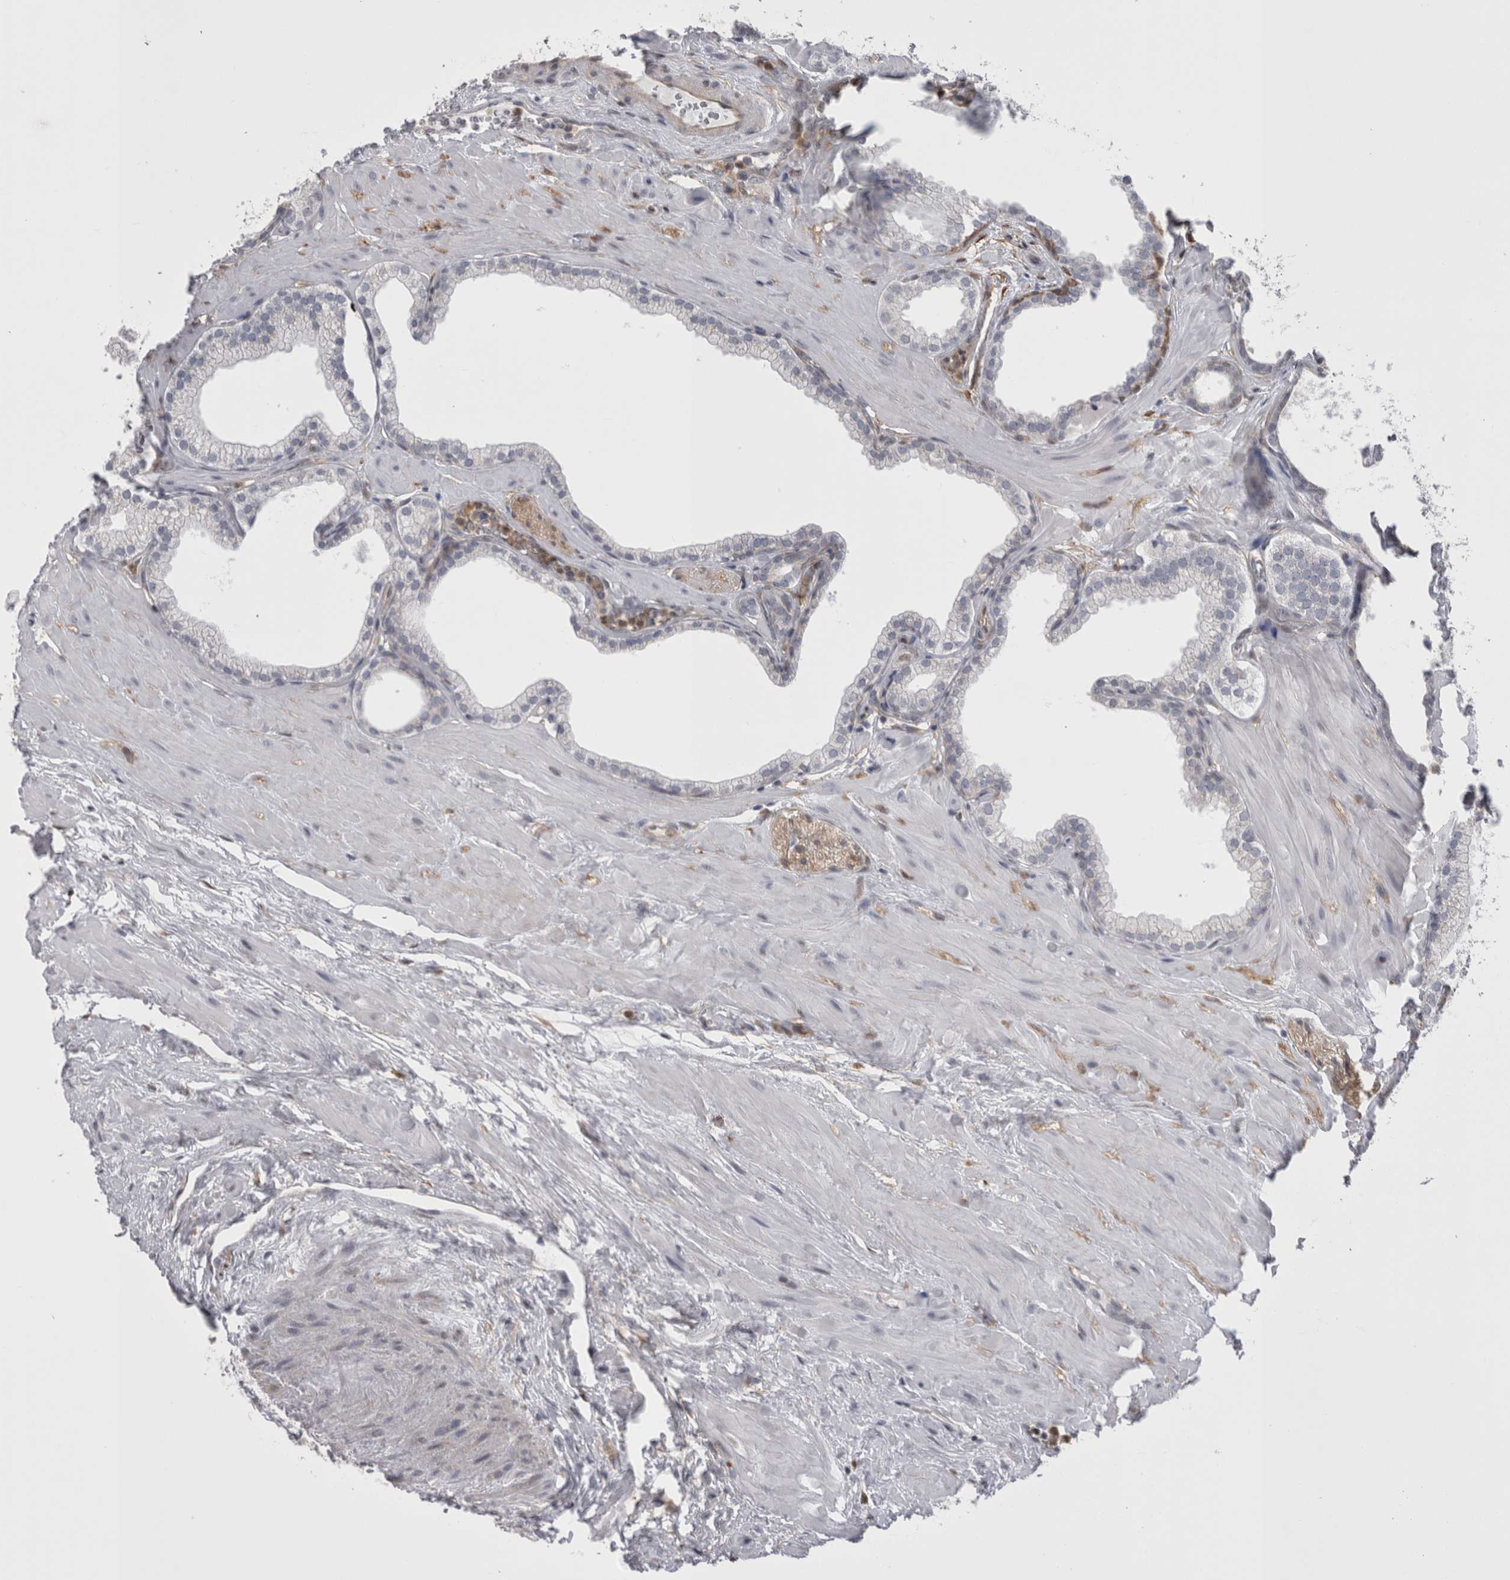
{"staining": {"intensity": "moderate", "quantity": "<25%", "location": "cytoplasmic/membranous"}, "tissue": "prostate", "cell_type": "Glandular cells", "image_type": "normal", "snomed": [{"axis": "morphology", "description": "Normal tissue, NOS"}, {"axis": "morphology", "description": "Urothelial carcinoma, Low grade"}, {"axis": "topography", "description": "Urinary bladder"}, {"axis": "topography", "description": "Prostate"}], "caption": "The histopathology image demonstrates a brown stain indicating the presence of a protein in the cytoplasmic/membranous of glandular cells in prostate.", "gene": "CHIC1", "patient": {"sex": "male", "age": 60}}